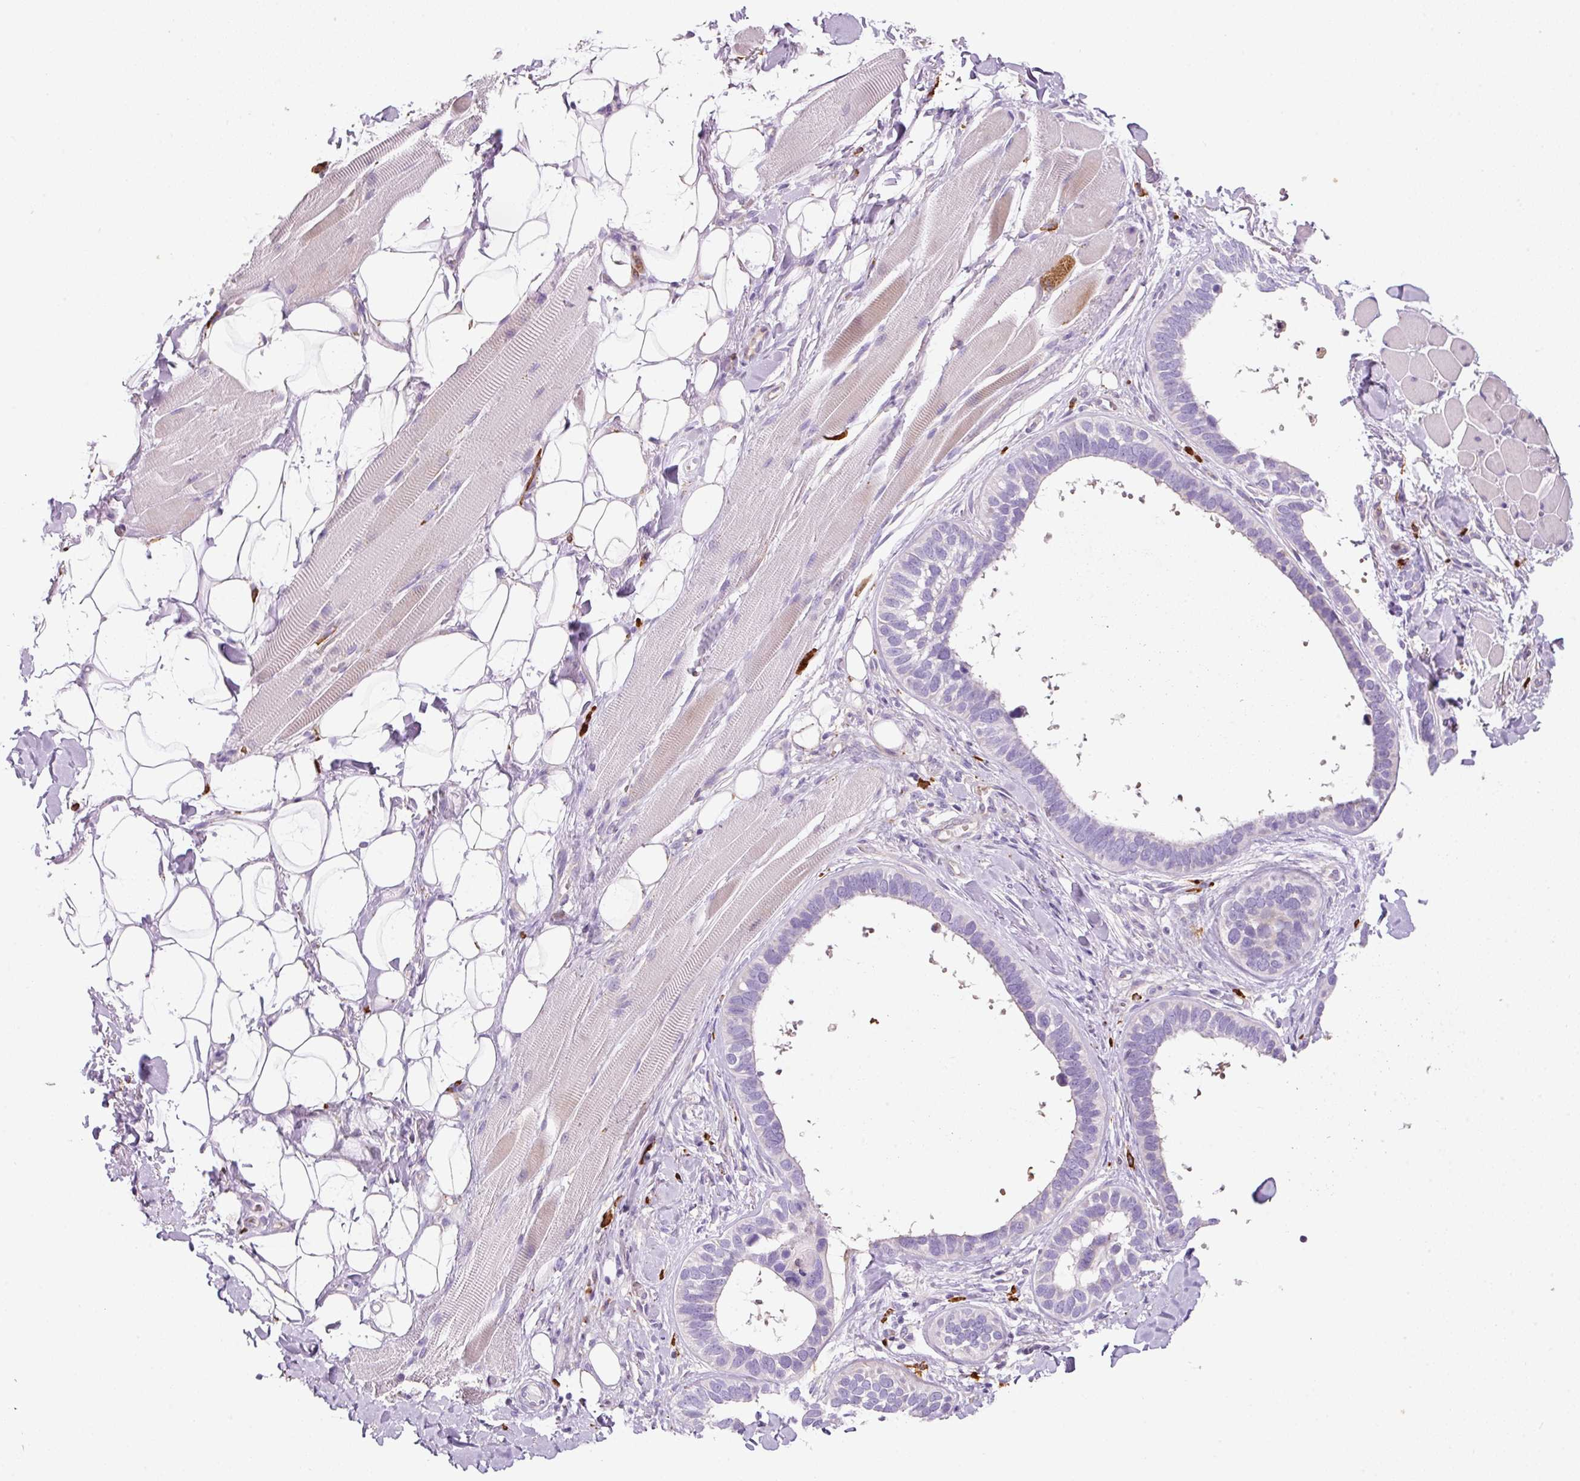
{"staining": {"intensity": "negative", "quantity": "none", "location": "none"}, "tissue": "skin cancer", "cell_type": "Tumor cells", "image_type": "cancer", "snomed": [{"axis": "morphology", "description": "Basal cell carcinoma"}, {"axis": "topography", "description": "Skin"}], "caption": "An immunohistochemistry (IHC) micrograph of skin cancer (basal cell carcinoma) is shown. There is no staining in tumor cells of skin cancer (basal cell carcinoma).", "gene": "TMC8", "patient": {"sex": "male", "age": 62}}